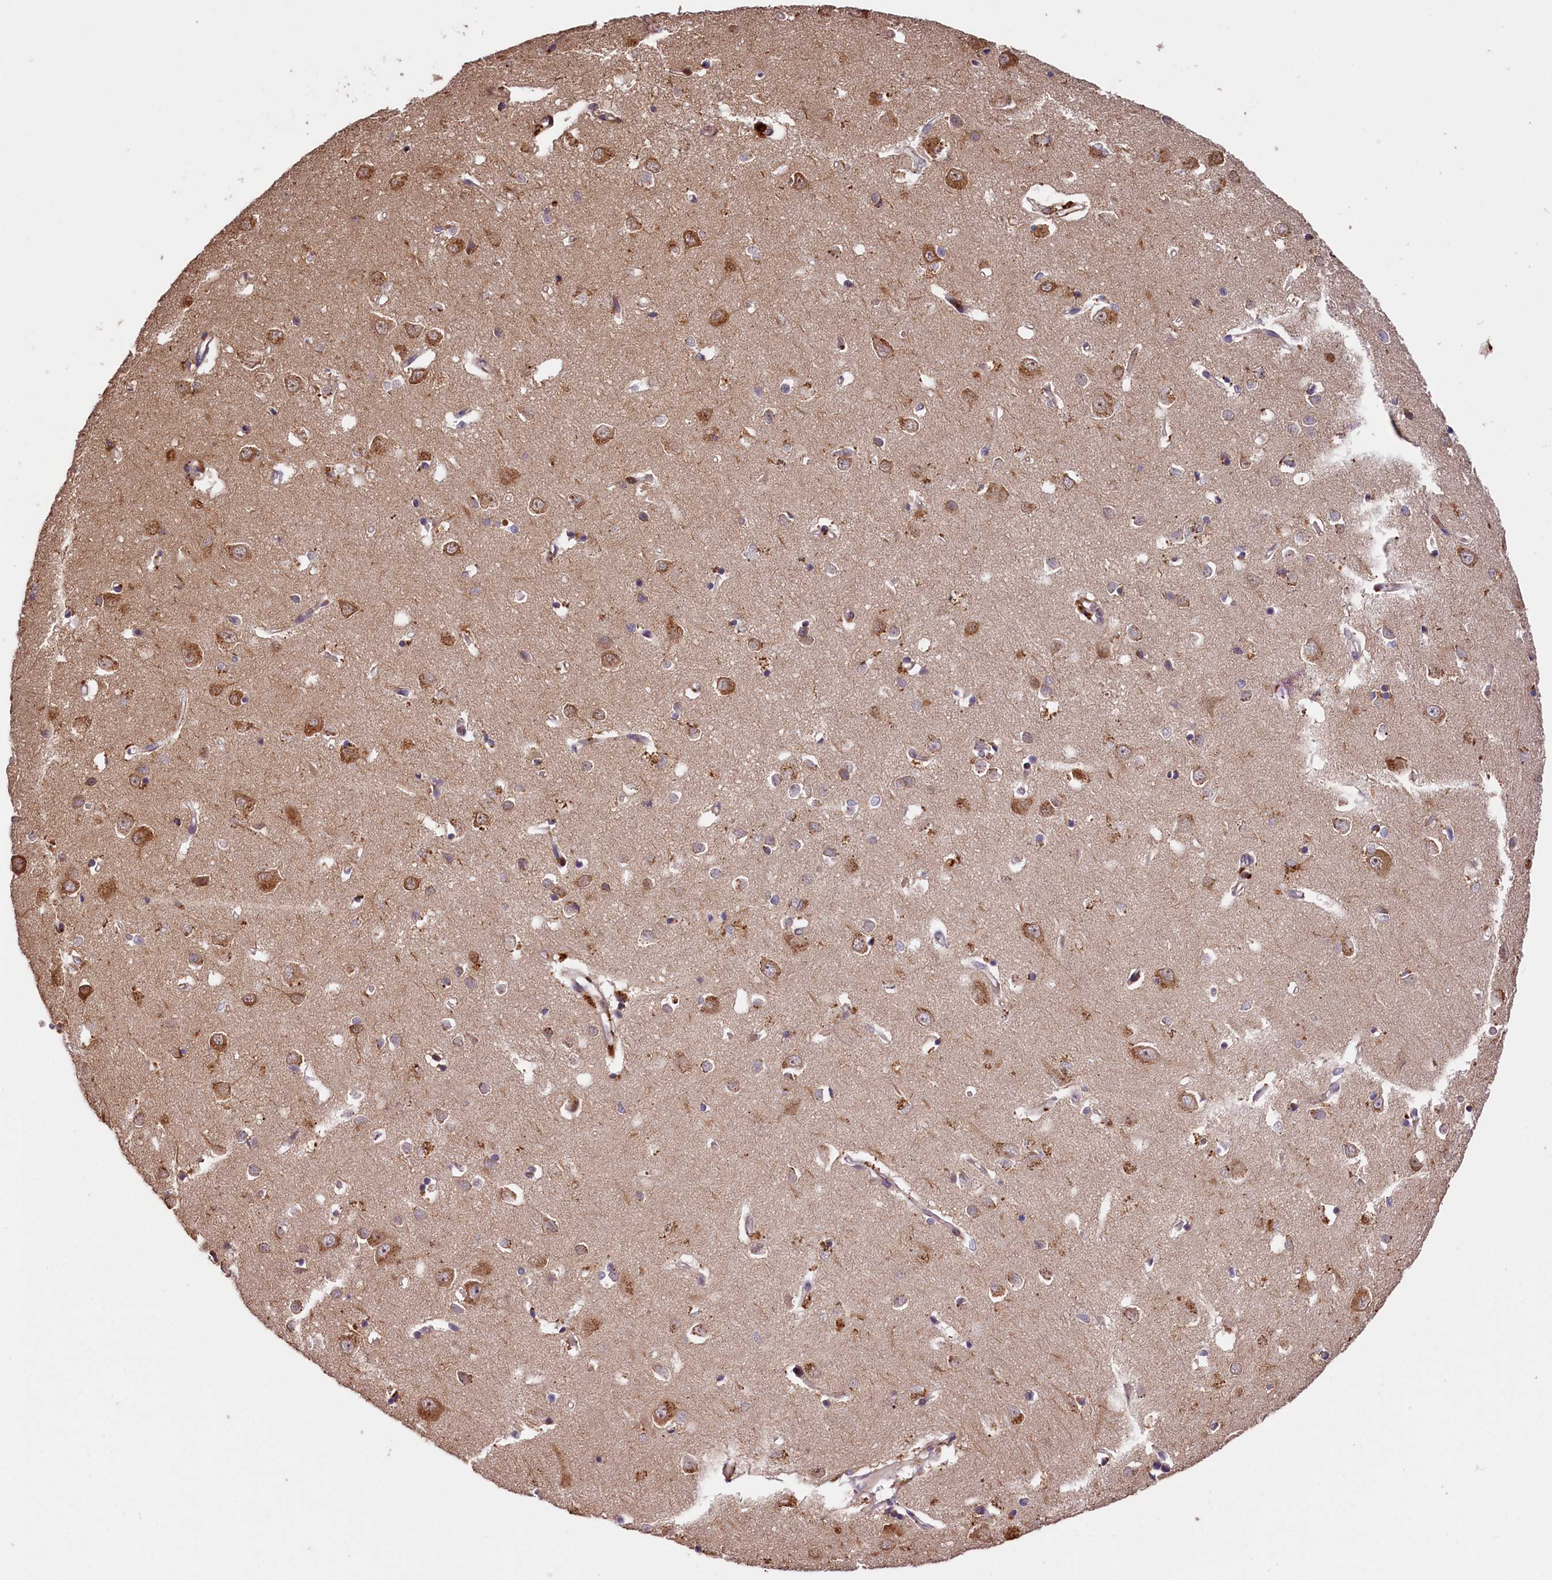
{"staining": {"intensity": "negative", "quantity": "none", "location": "none"}, "tissue": "cerebral cortex", "cell_type": "Endothelial cells", "image_type": "normal", "snomed": [{"axis": "morphology", "description": "Normal tissue, NOS"}, {"axis": "topography", "description": "Cerebral cortex"}], "caption": "DAB immunohistochemical staining of benign cerebral cortex displays no significant staining in endothelial cells. (Immunohistochemistry (ihc), brightfield microscopy, high magnification).", "gene": "DNAJB9", "patient": {"sex": "female", "age": 64}}